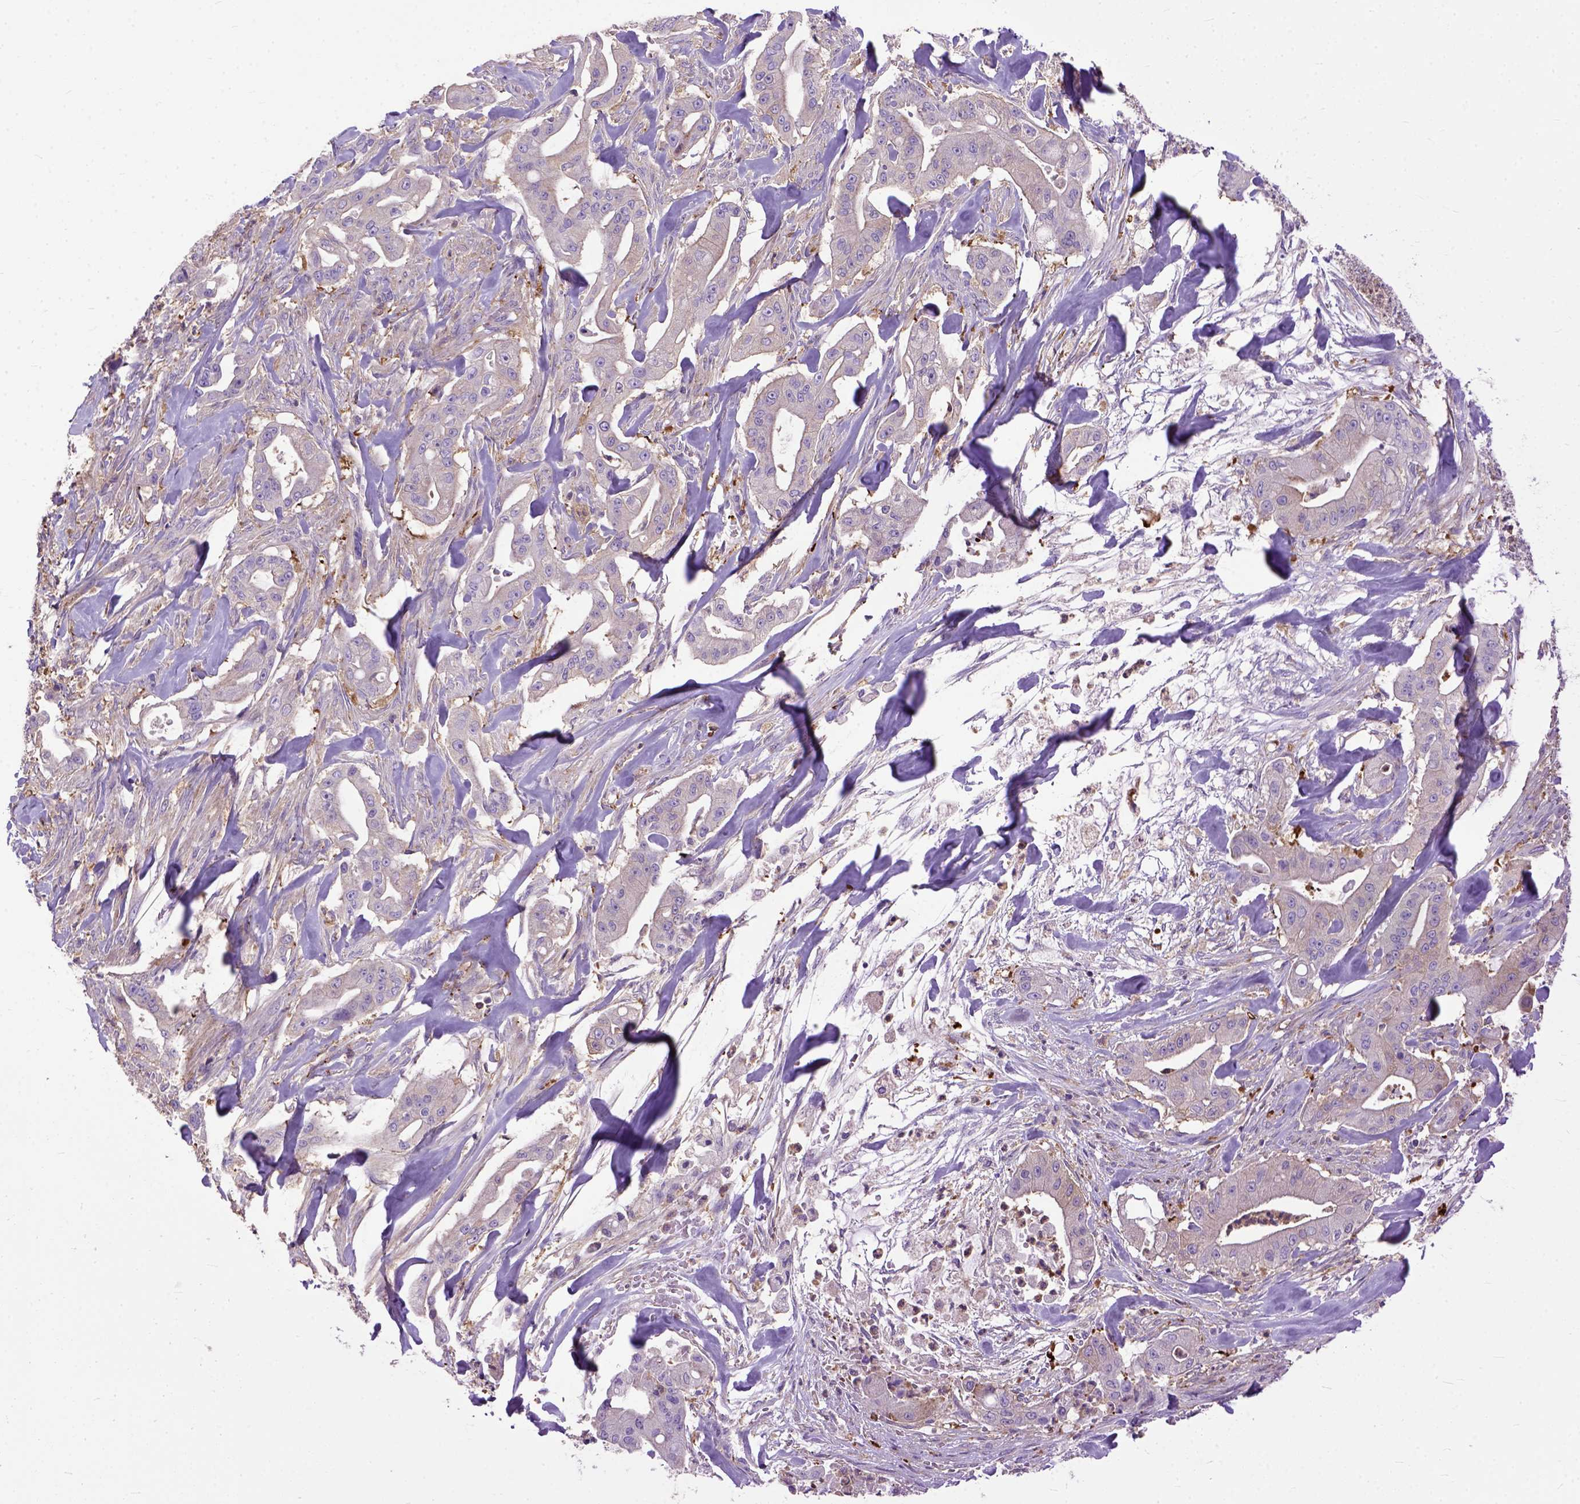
{"staining": {"intensity": "weak", "quantity": "25%-75%", "location": "cytoplasmic/membranous"}, "tissue": "pancreatic cancer", "cell_type": "Tumor cells", "image_type": "cancer", "snomed": [{"axis": "morphology", "description": "Normal tissue, NOS"}, {"axis": "morphology", "description": "Inflammation, NOS"}, {"axis": "morphology", "description": "Adenocarcinoma, NOS"}, {"axis": "topography", "description": "Pancreas"}], "caption": "Immunohistochemical staining of human adenocarcinoma (pancreatic) shows weak cytoplasmic/membranous protein staining in approximately 25%-75% of tumor cells.", "gene": "NAMPT", "patient": {"sex": "male", "age": 57}}